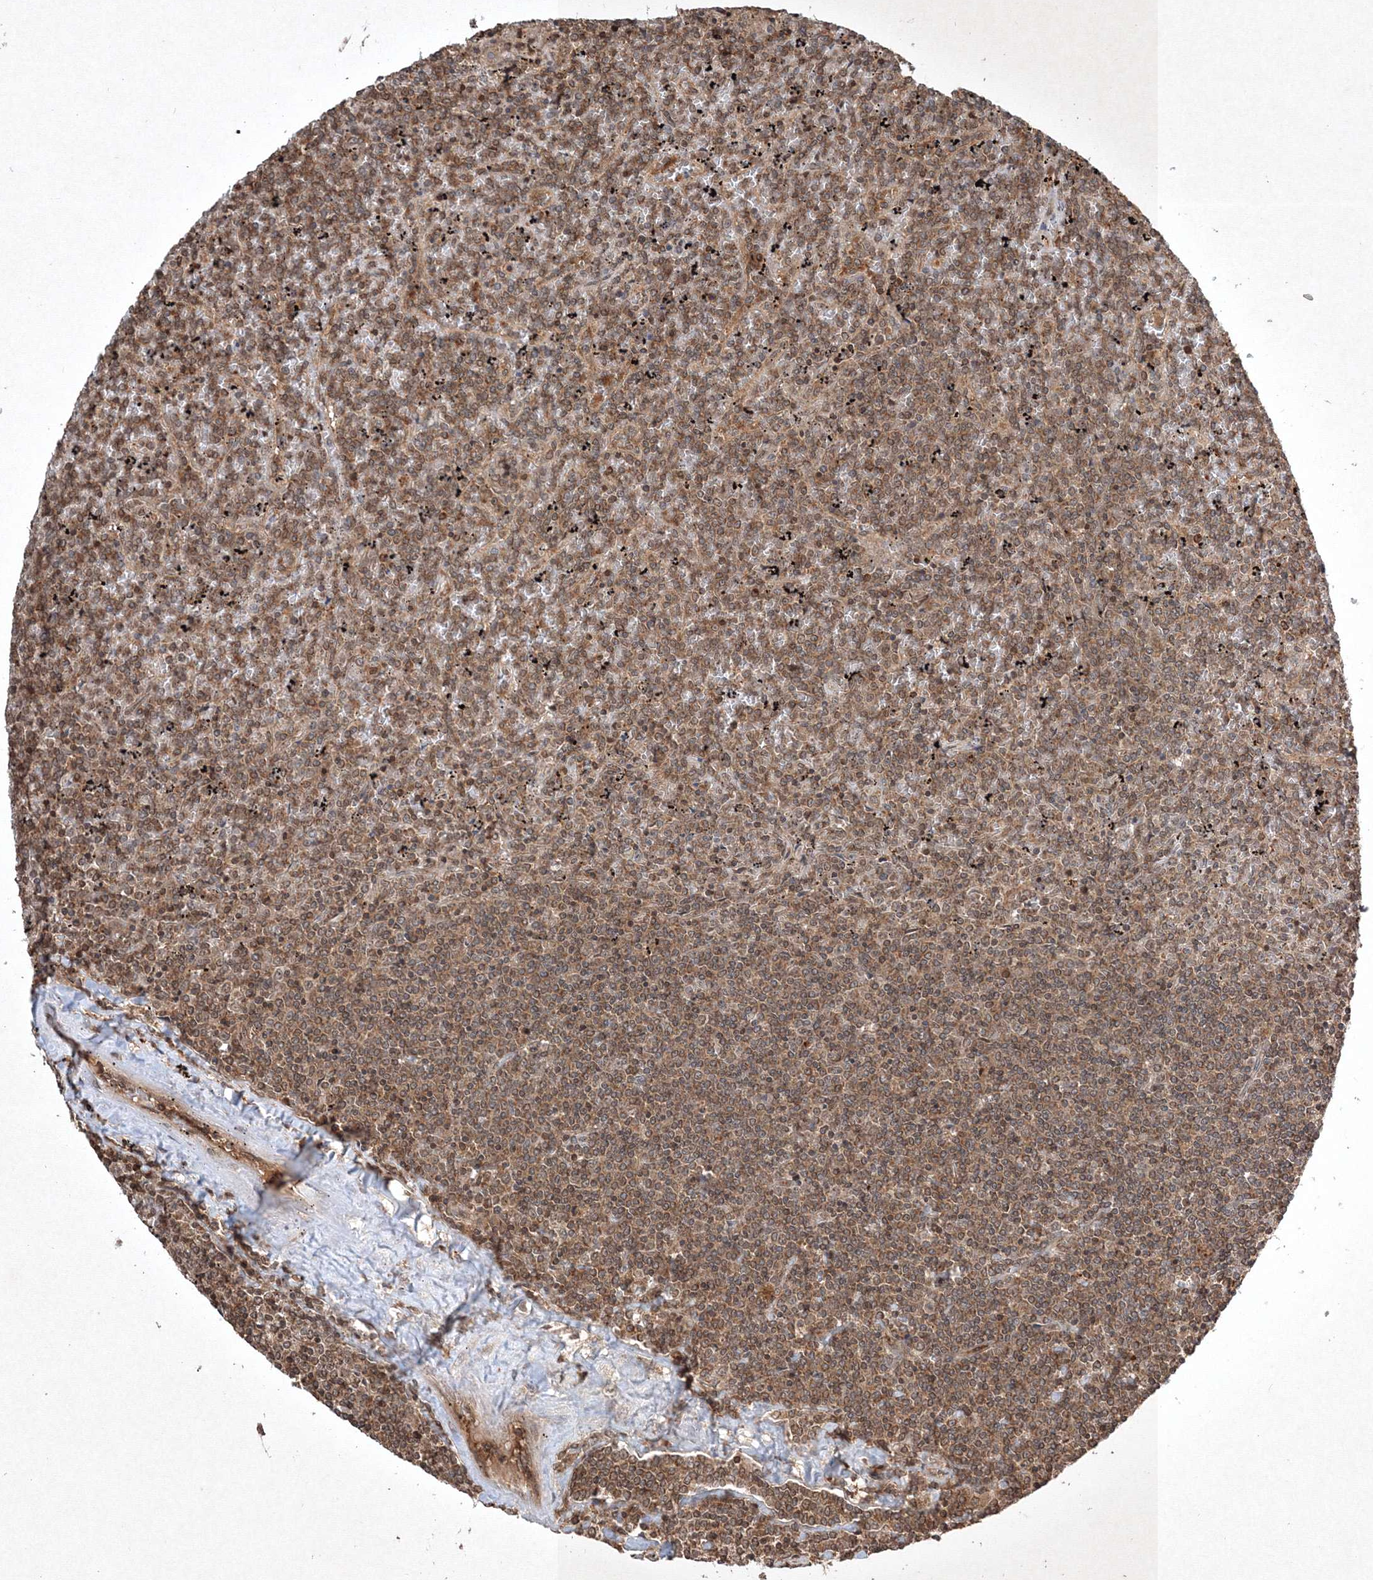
{"staining": {"intensity": "moderate", "quantity": ">75%", "location": "cytoplasmic/membranous"}, "tissue": "lymphoma", "cell_type": "Tumor cells", "image_type": "cancer", "snomed": [{"axis": "morphology", "description": "Malignant lymphoma, non-Hodgkin's type, Low grade"}, {"axis": "topography", "description": "Spleen"}], "caption": "This photomicrograph demonstrates lymphoma stained with immunohistochemistry (IHC) to label a protein in brown. The cytoplasmic/membranous of tumor cells show moderate positivity for the protein. Nuclei are counter-stained blue.", "gene": "PLTP", "patient": {"sex": "female", "age": 19}}